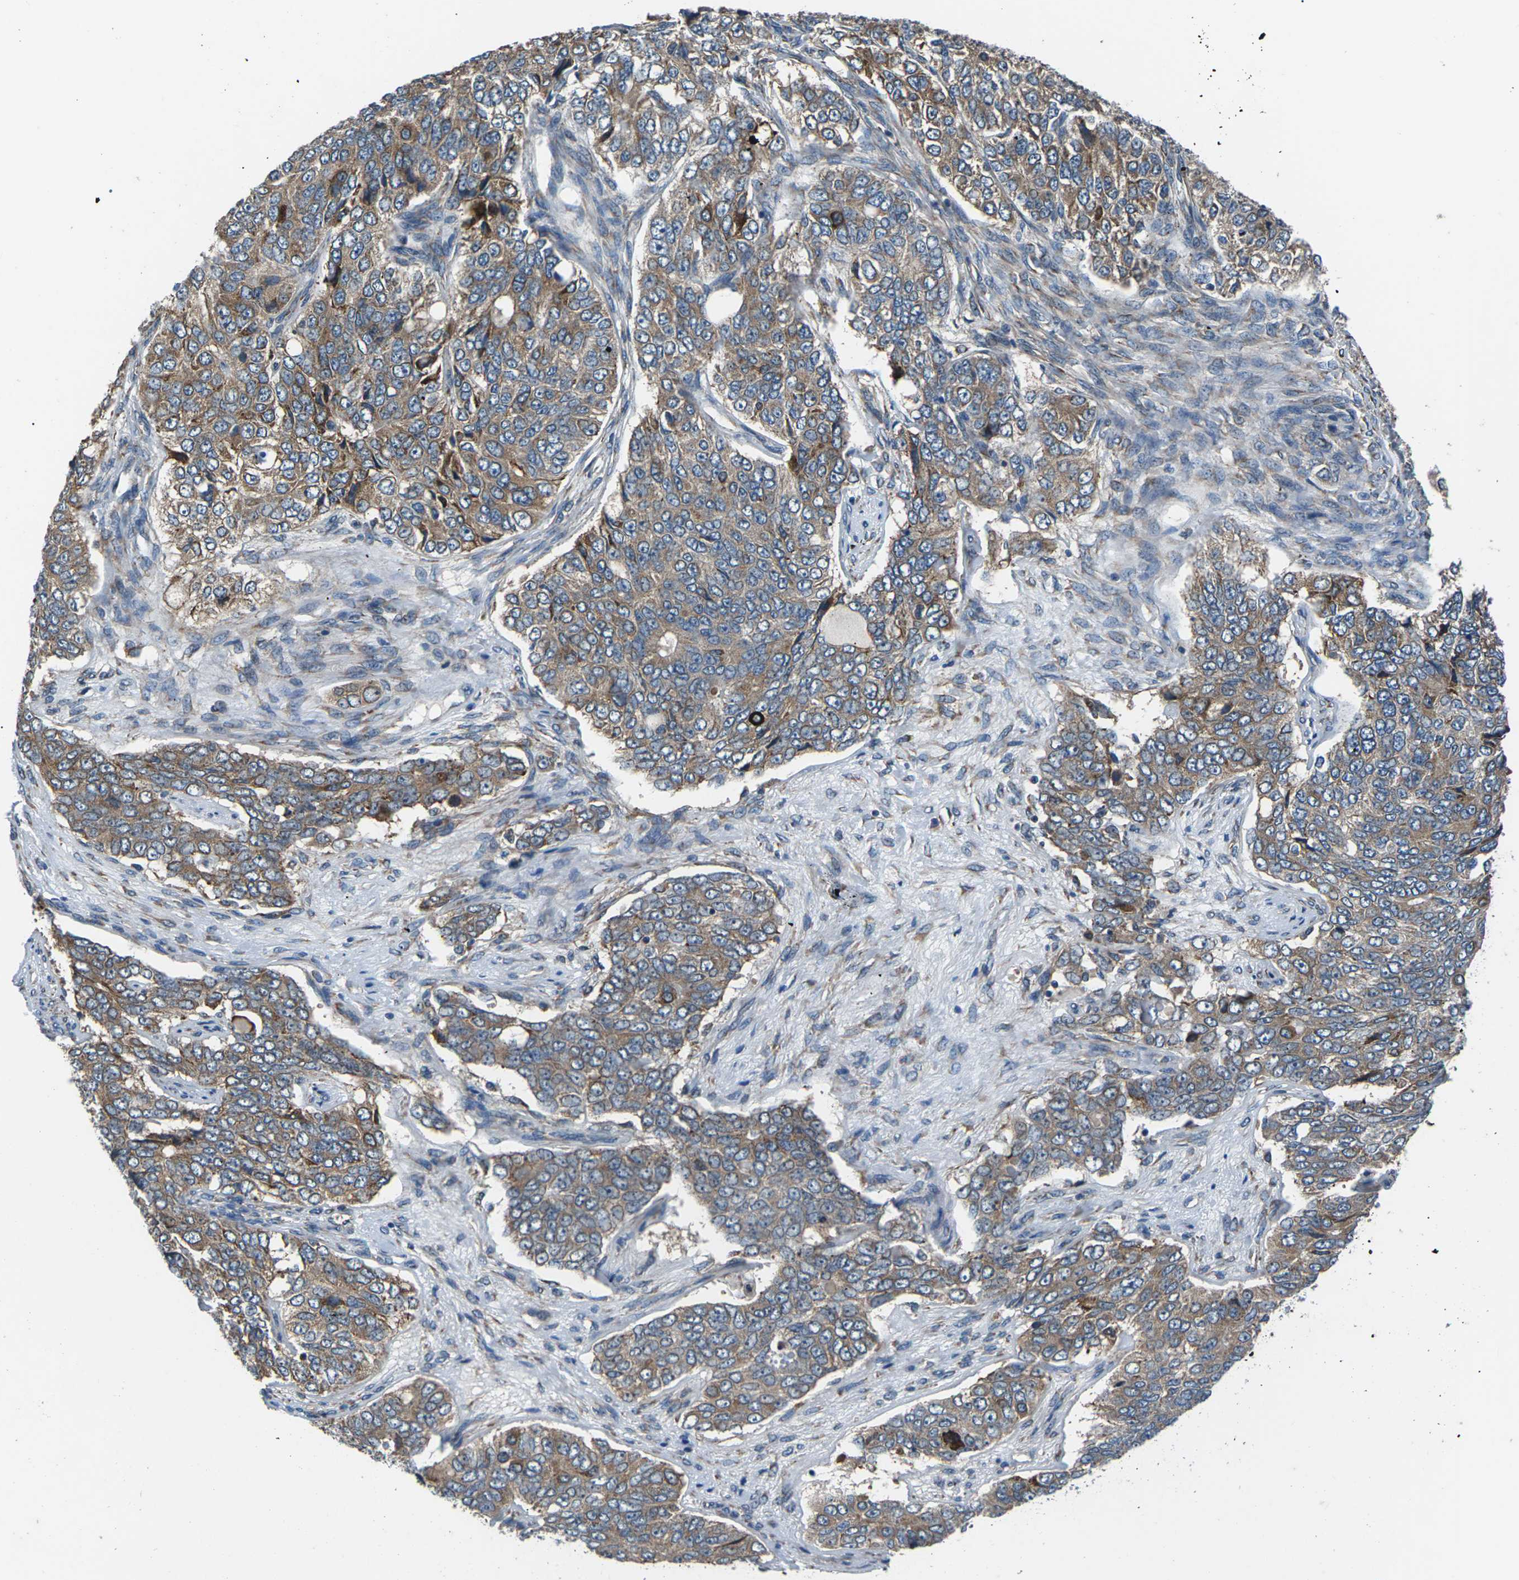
{"staining": {"intensity": "moderate", "quantity": ">75%", "location": "cytoplasmic/membranous"}, "tissue": "ovarian cancer", "cell_type": "Tumor cells", "image_type": "cancer", "snomed": [{"axis": "morphology", "description": "Carcinoma, endometroid"}, {"axis": "topography", "description": "Ovary"}], "caption": "Immunohistochemistry histopathology image of neoplastic tissue: ovarian cancer stained using immunohistochemistry (IHC) displays medium levels of moderate protein expression localized specifically in the cytoplasmic/membranous of tumor cells, appearing as a cytoplasmic/membranous brown color.", "gene": "GABRP", "patient": {"sex": "female", "age": 51}}